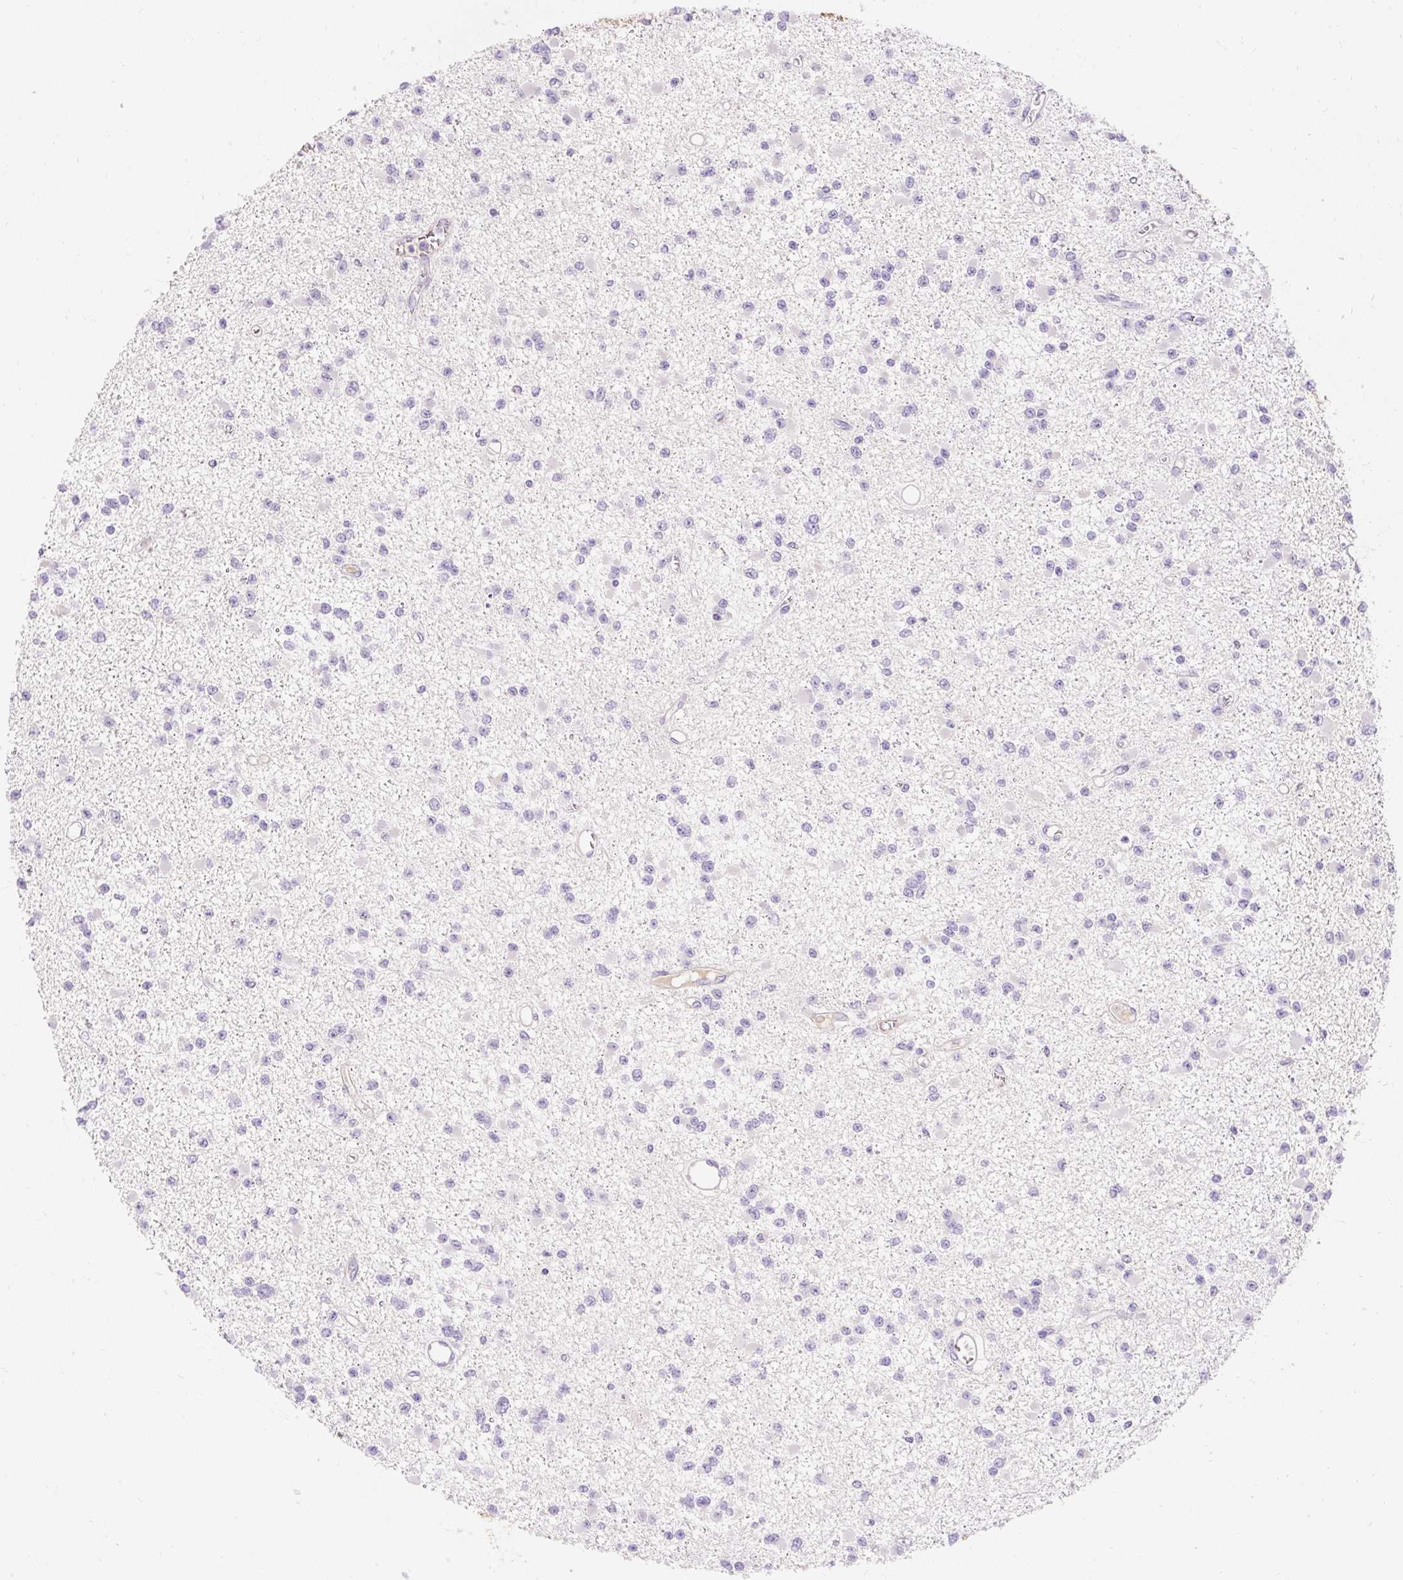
{"staining": {"intensity": "negative", "quantity": "none", "location": "none"}, "tissue": "glioma", "cell_type": "Tumor cells", "image_type": "cancer", "snomed": [{"axis": "morphology", "description": "Glioma, malignant, Low grade"}, {"axis": "topography", "description": "Brain"}], "caption": "Photomicrograph shows no protein expression in tumor cells of low-grade glioma (malignant) tissue.", "gene": "TMEM150C", "patient": {"sex": "female", "age": 22}}